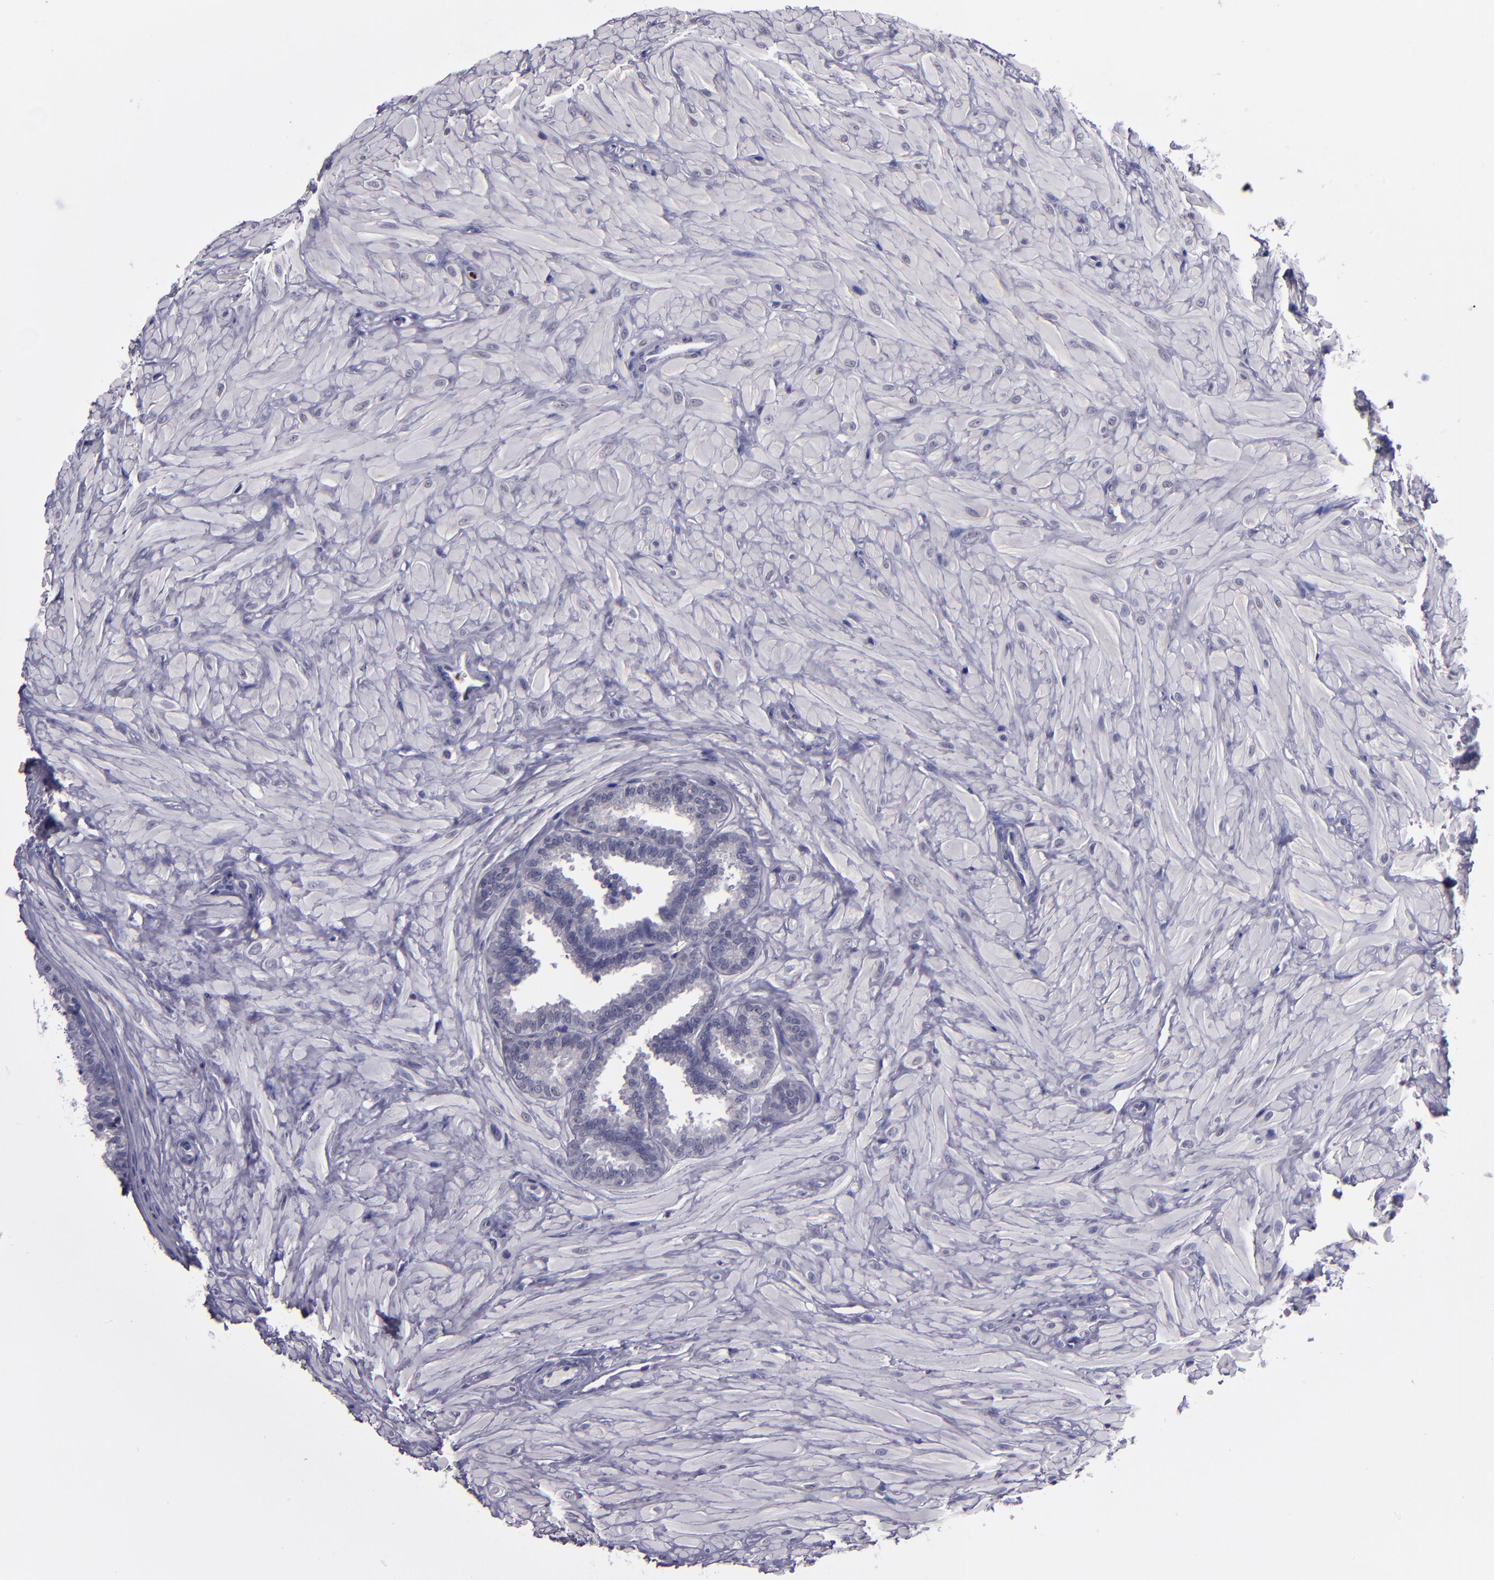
{"staining": {"intensity": "negative", "quantity": "none", "location": "none"}, "tissue": "seminal vesicle", "cell_type": "Glandular cells", "image_type": "normal", "snomed": [{"axis": "morphology", "description": "Normal tissue, NOS"}, {"axis": "topography", "description": "Seminal veicle"}], "caption": "The photomicrograph exhibits no significant expression in glandular cells of seminal vesicle.", "gene": "CEBPE", "patient": {"sex": "male", "age": 26}}